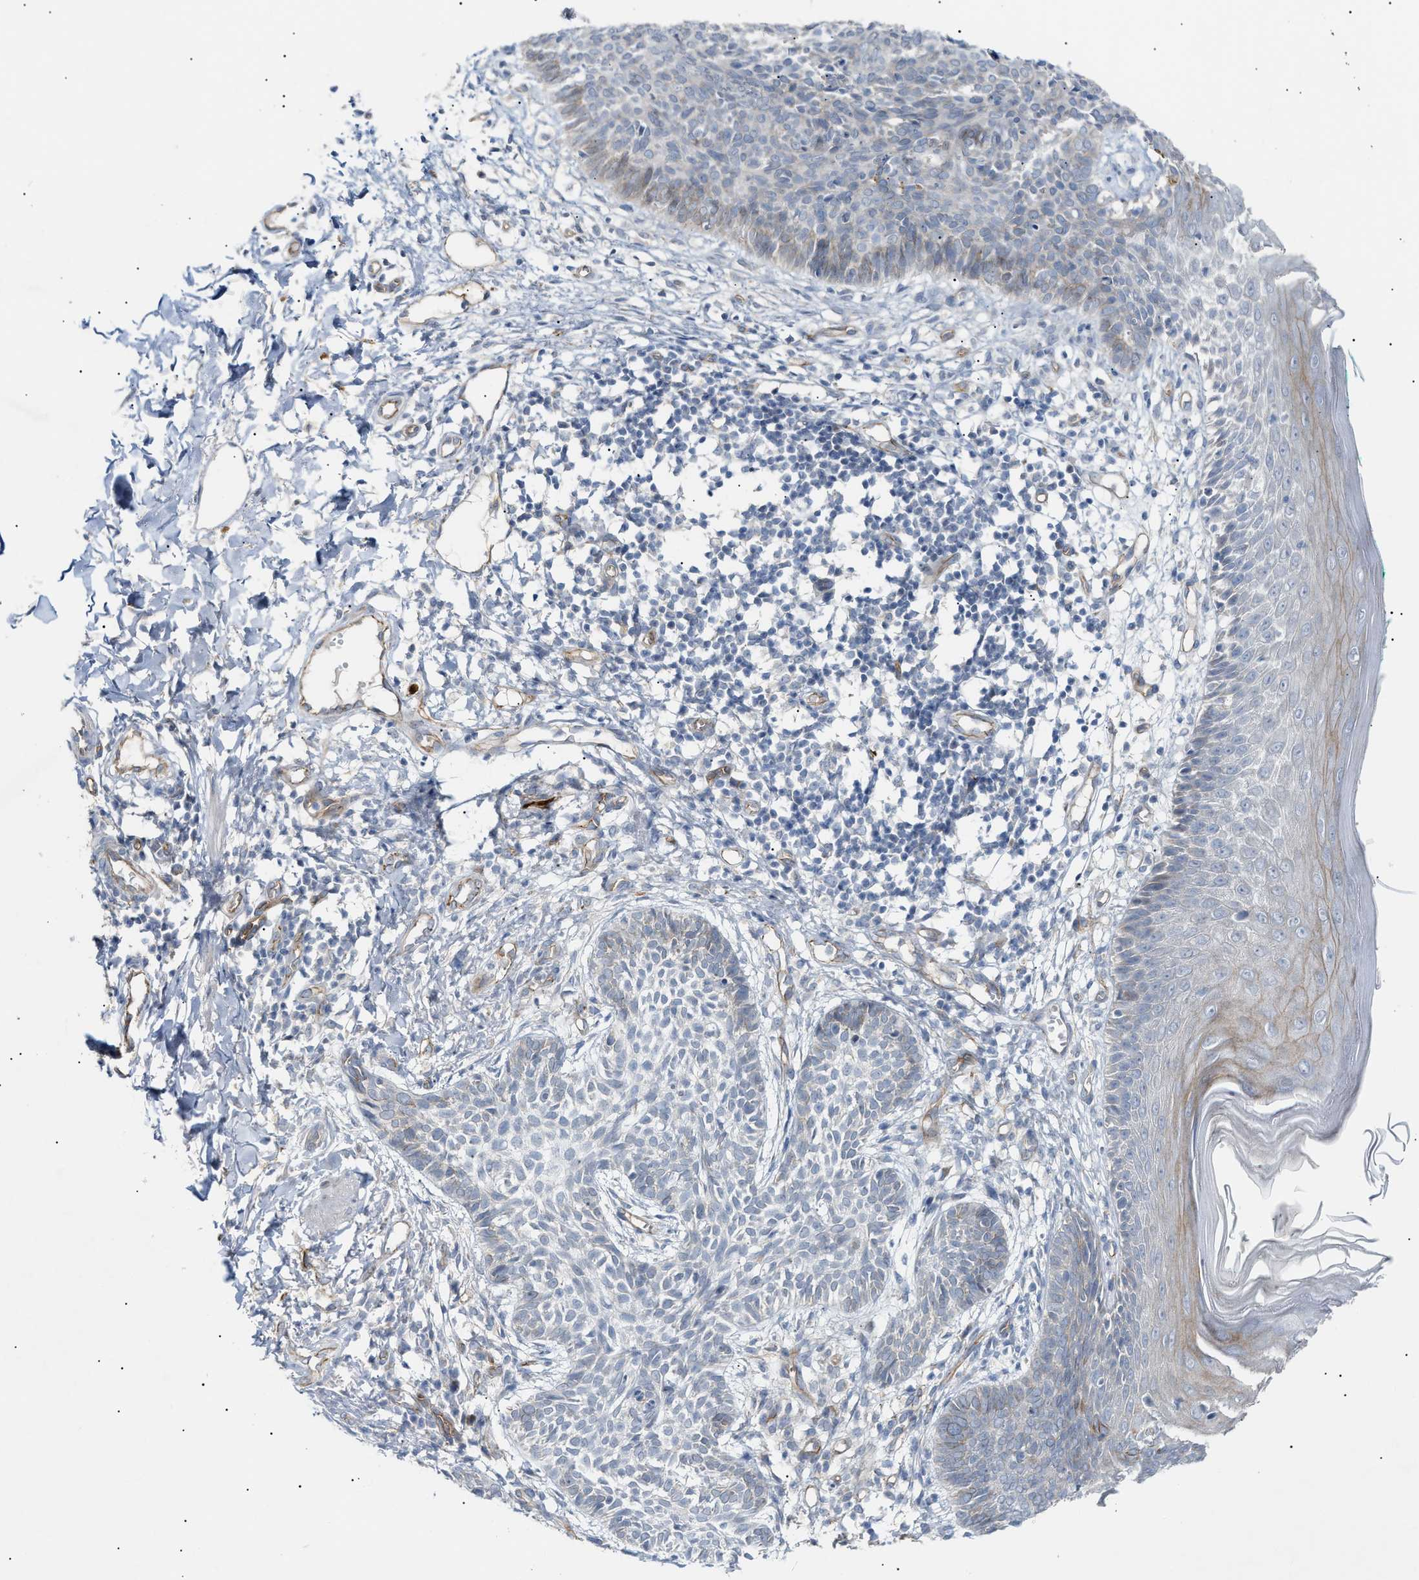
{"staining": {"intensity": "weak", "quantity": "<25%", "location": "cytoplasmic/membranous"}, "tissue": "skin cancer", "cell_type": "Tumor cells", "image_type": "cancer", "snomed": [{"axis": "morphology", "description": "Basal cell carcinoma"}, {"axis": "topography", "description": "Skin"}], "caption": "IHC image of human skin basal cell carcinoma stained for a protein (brown), which demonstrates no expression in tumor cells.", "gene": "ZFHX2", "patient": {"sex": "male", "age": 60}}